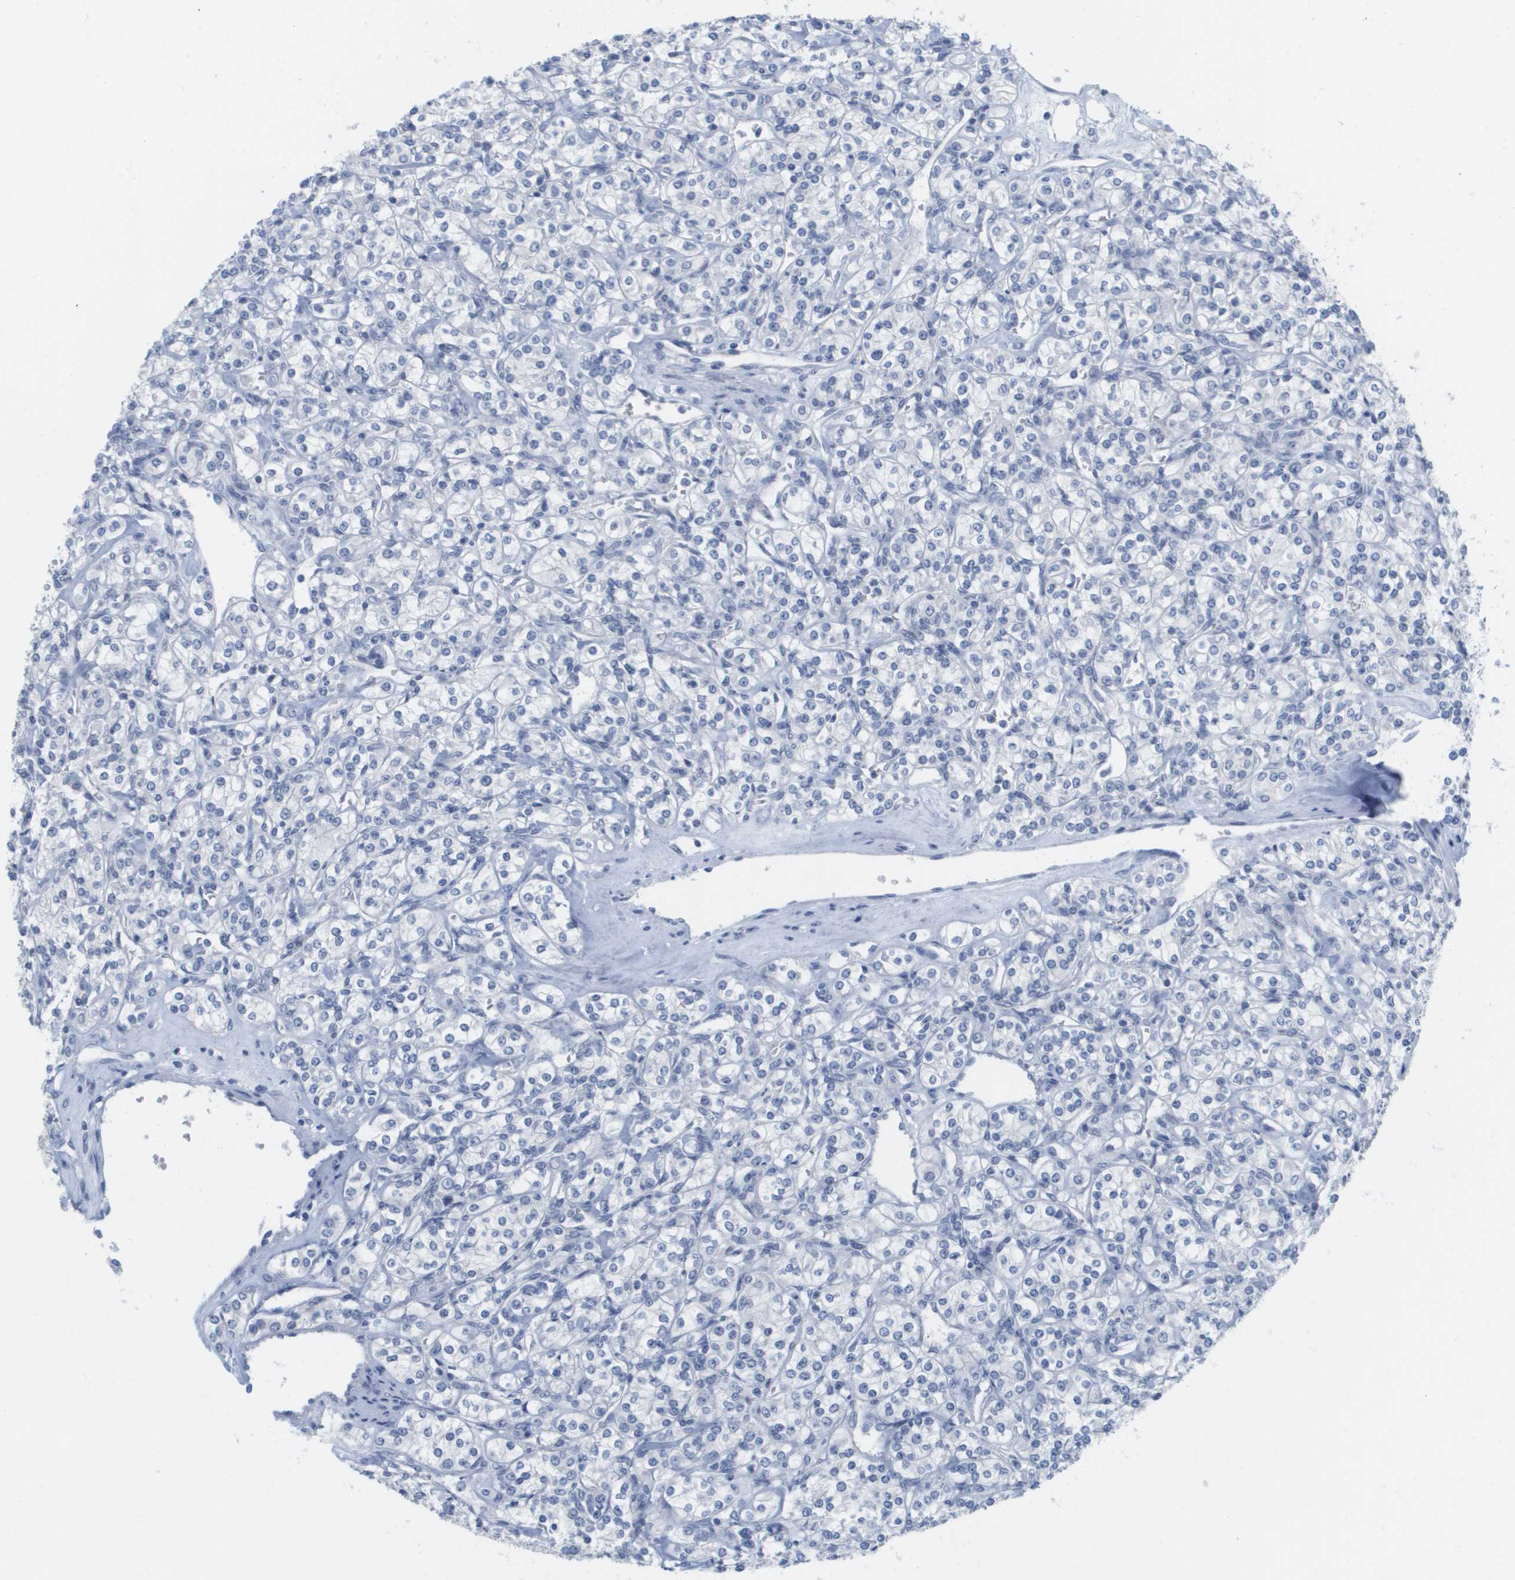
{"staining": {"intensity": "negative", "quantity": "none", "location": "none"}, "tissue": "renal cancer", "cell_type": "Tumor cells", "image_type": "cancer", "snomed": [{"axis": "morphology", "description": "Adenocarcinoma, NOS"}, {"axis": "topography", "description": "Kidney"}], "caption": "The image reveals no staining of tumor cells in renal adenocarcinoma.", "gene": "PDE4A", "patient": {"sex": "male", "age": 77}}